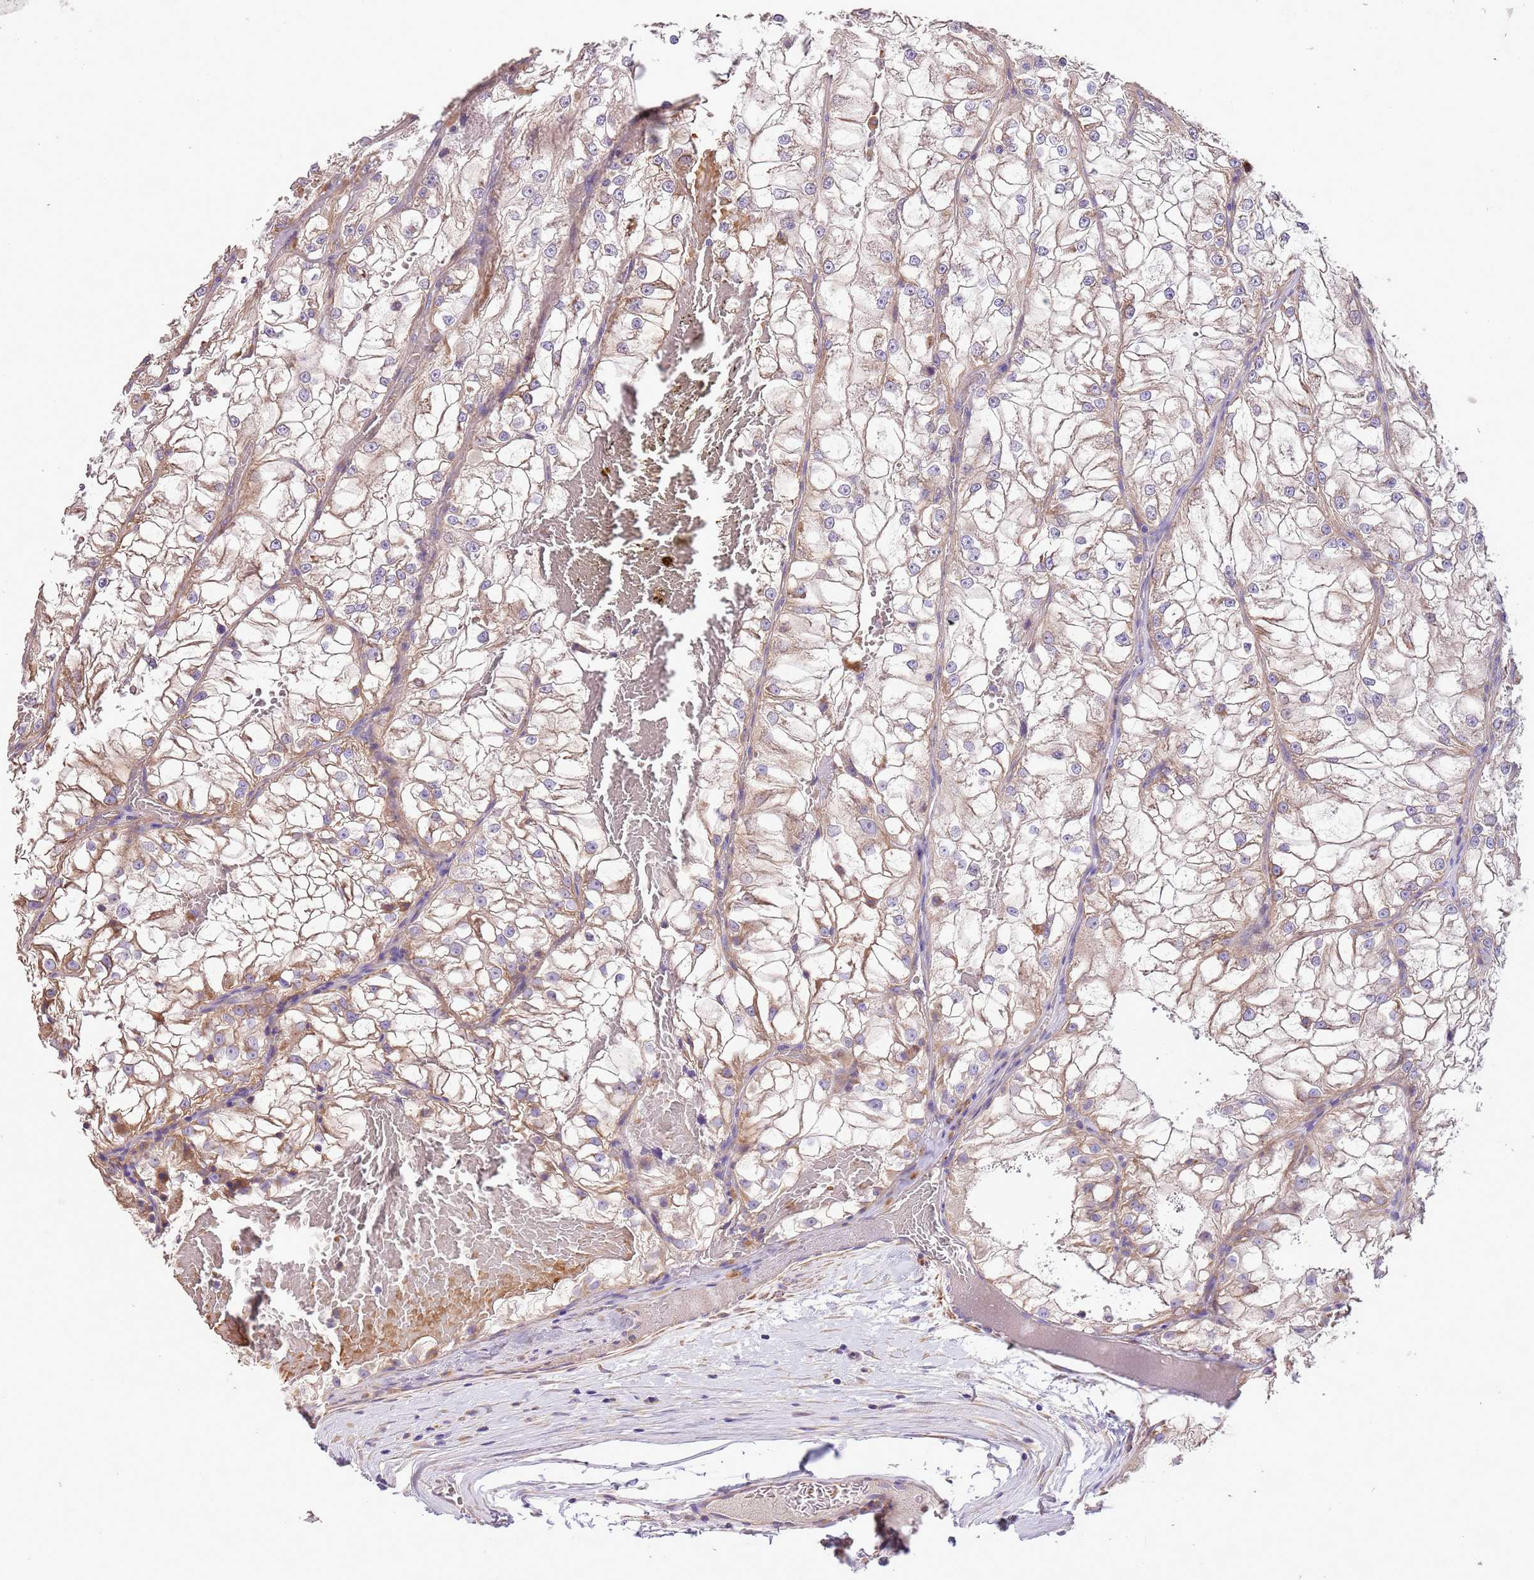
{"staining": {"intensity": "weak", "quantity": "25%-75%", "location": "cytoplasmic/membranous"}, "tissue": "renal cancer", "cell_type": "Tumor cells", "image_type": "cancer", "snomed": [{"axis": "morphology", "description": "Adenocarcinoma, NOS"}, {"axis": "topography", "description": "Kidney"}], "caption": "Adenocarcinoma (renal) was stained to show a protein in brown. There is low levels of weak cytoplasmic/membranous expression in about 25%-75% of tumor cells. The staining is performed using DAB (3,3'-diaminobenzidine) brown chromogen to label protein expression. The nuclei are counter-stained blue using hematoxylin.", "gene": "PIGA", "patient": {"sex": "female", "age": 72}}